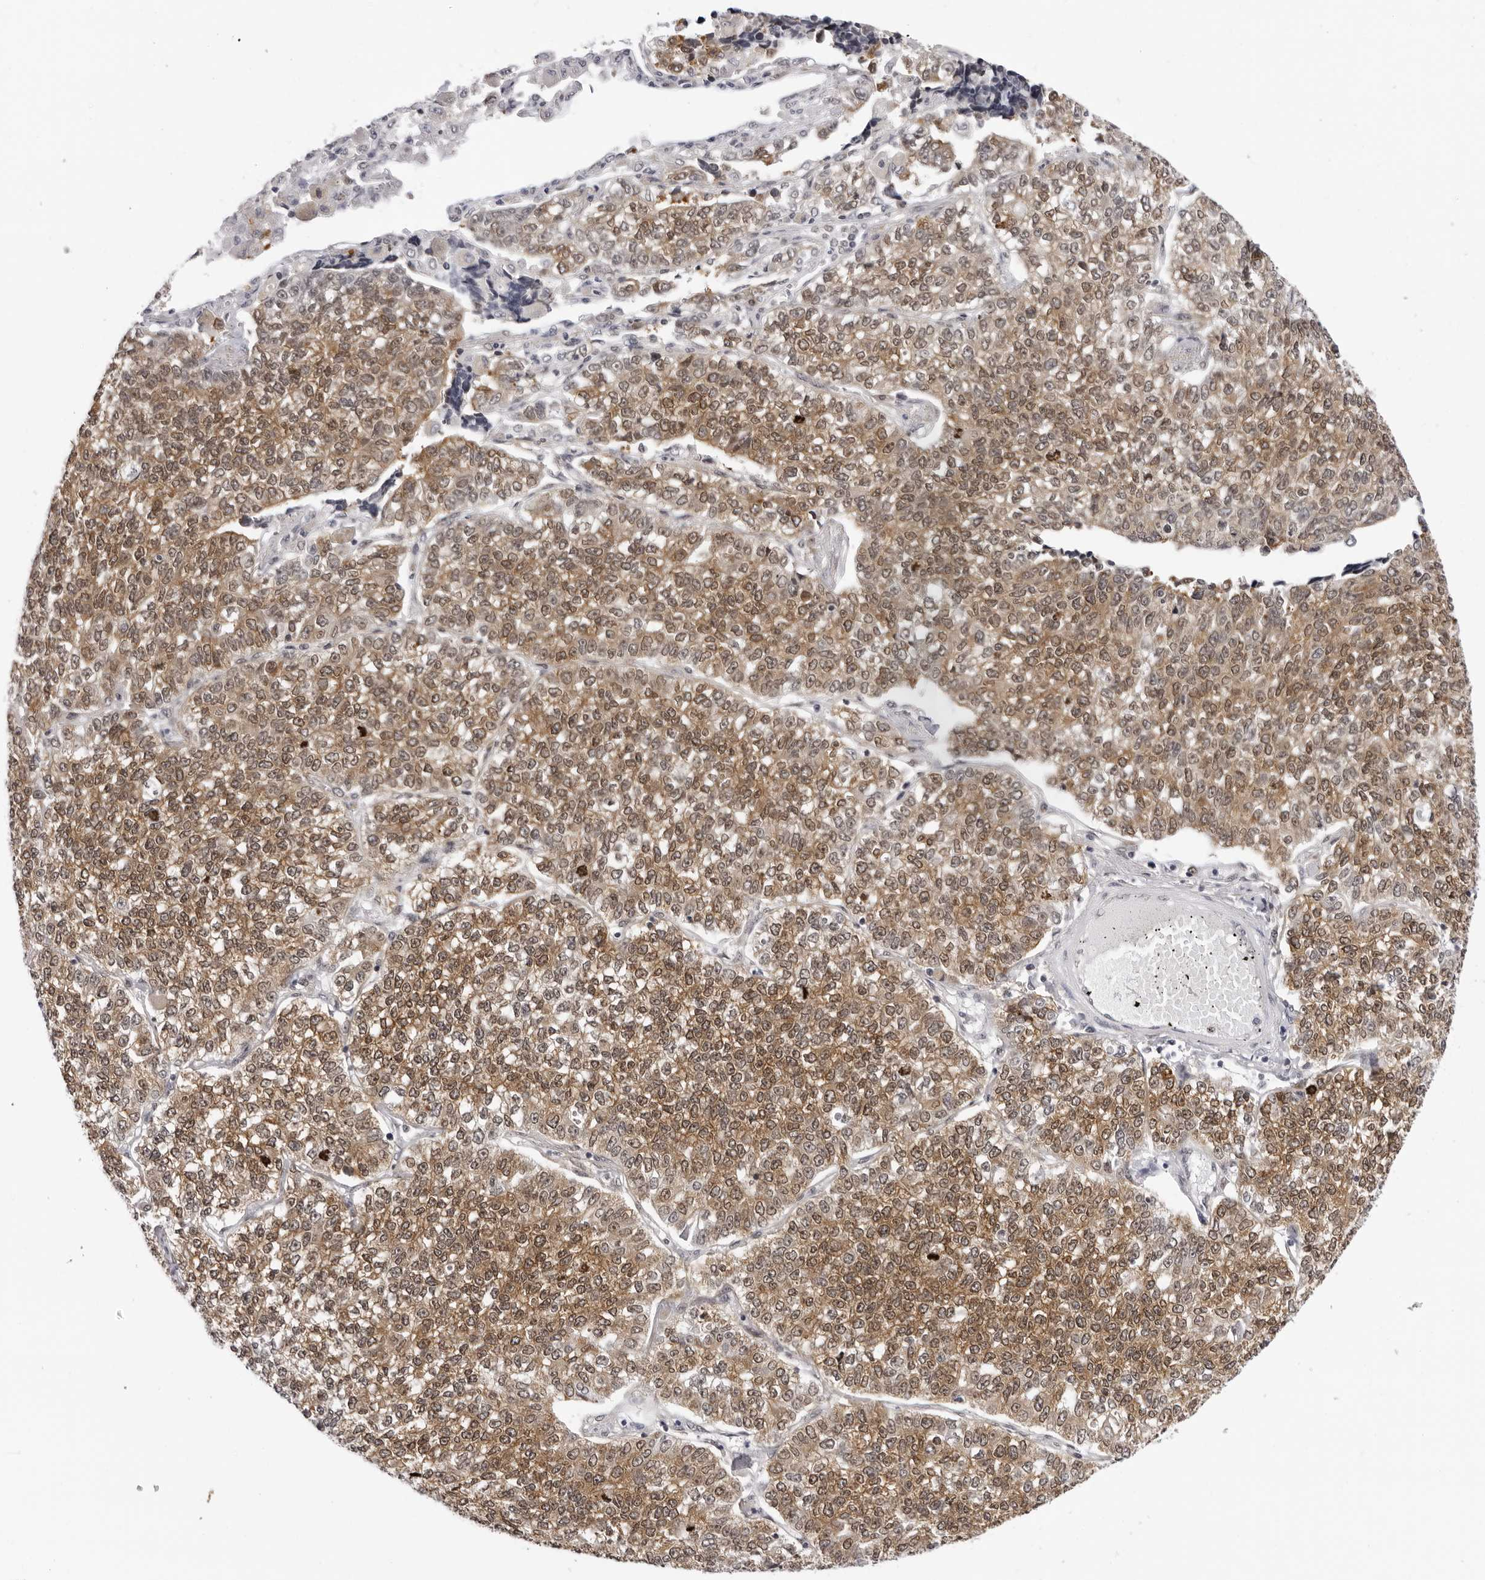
{"staining": {"intensity": "moderate", "quantity": ">75%", "location": "cytoplasmic/membranous,nuclear"}, "tissue": "lung cancer", "cell_type": "Tumor cells", "image_type": "cancer", "snomed": [{"axis": "morphology", "description": "Adenocarcinoma, NOS"}, {"axis": "topography", "description": "Lung"}], "caption": "IHC (DAB (3,3'-diaminobenzidine)) staining of human adenocarcinoma (lung) displays moderate cytoplasmic/membranous and nuclear protein expression in approximately >75% of tumor cells. Using DAB (brown) and hematoxylin (blue) stains, captured at high magnification using brightfield microscopy.", "gene": "WDR77", "patient": {"sex": "male", "age": 49}}